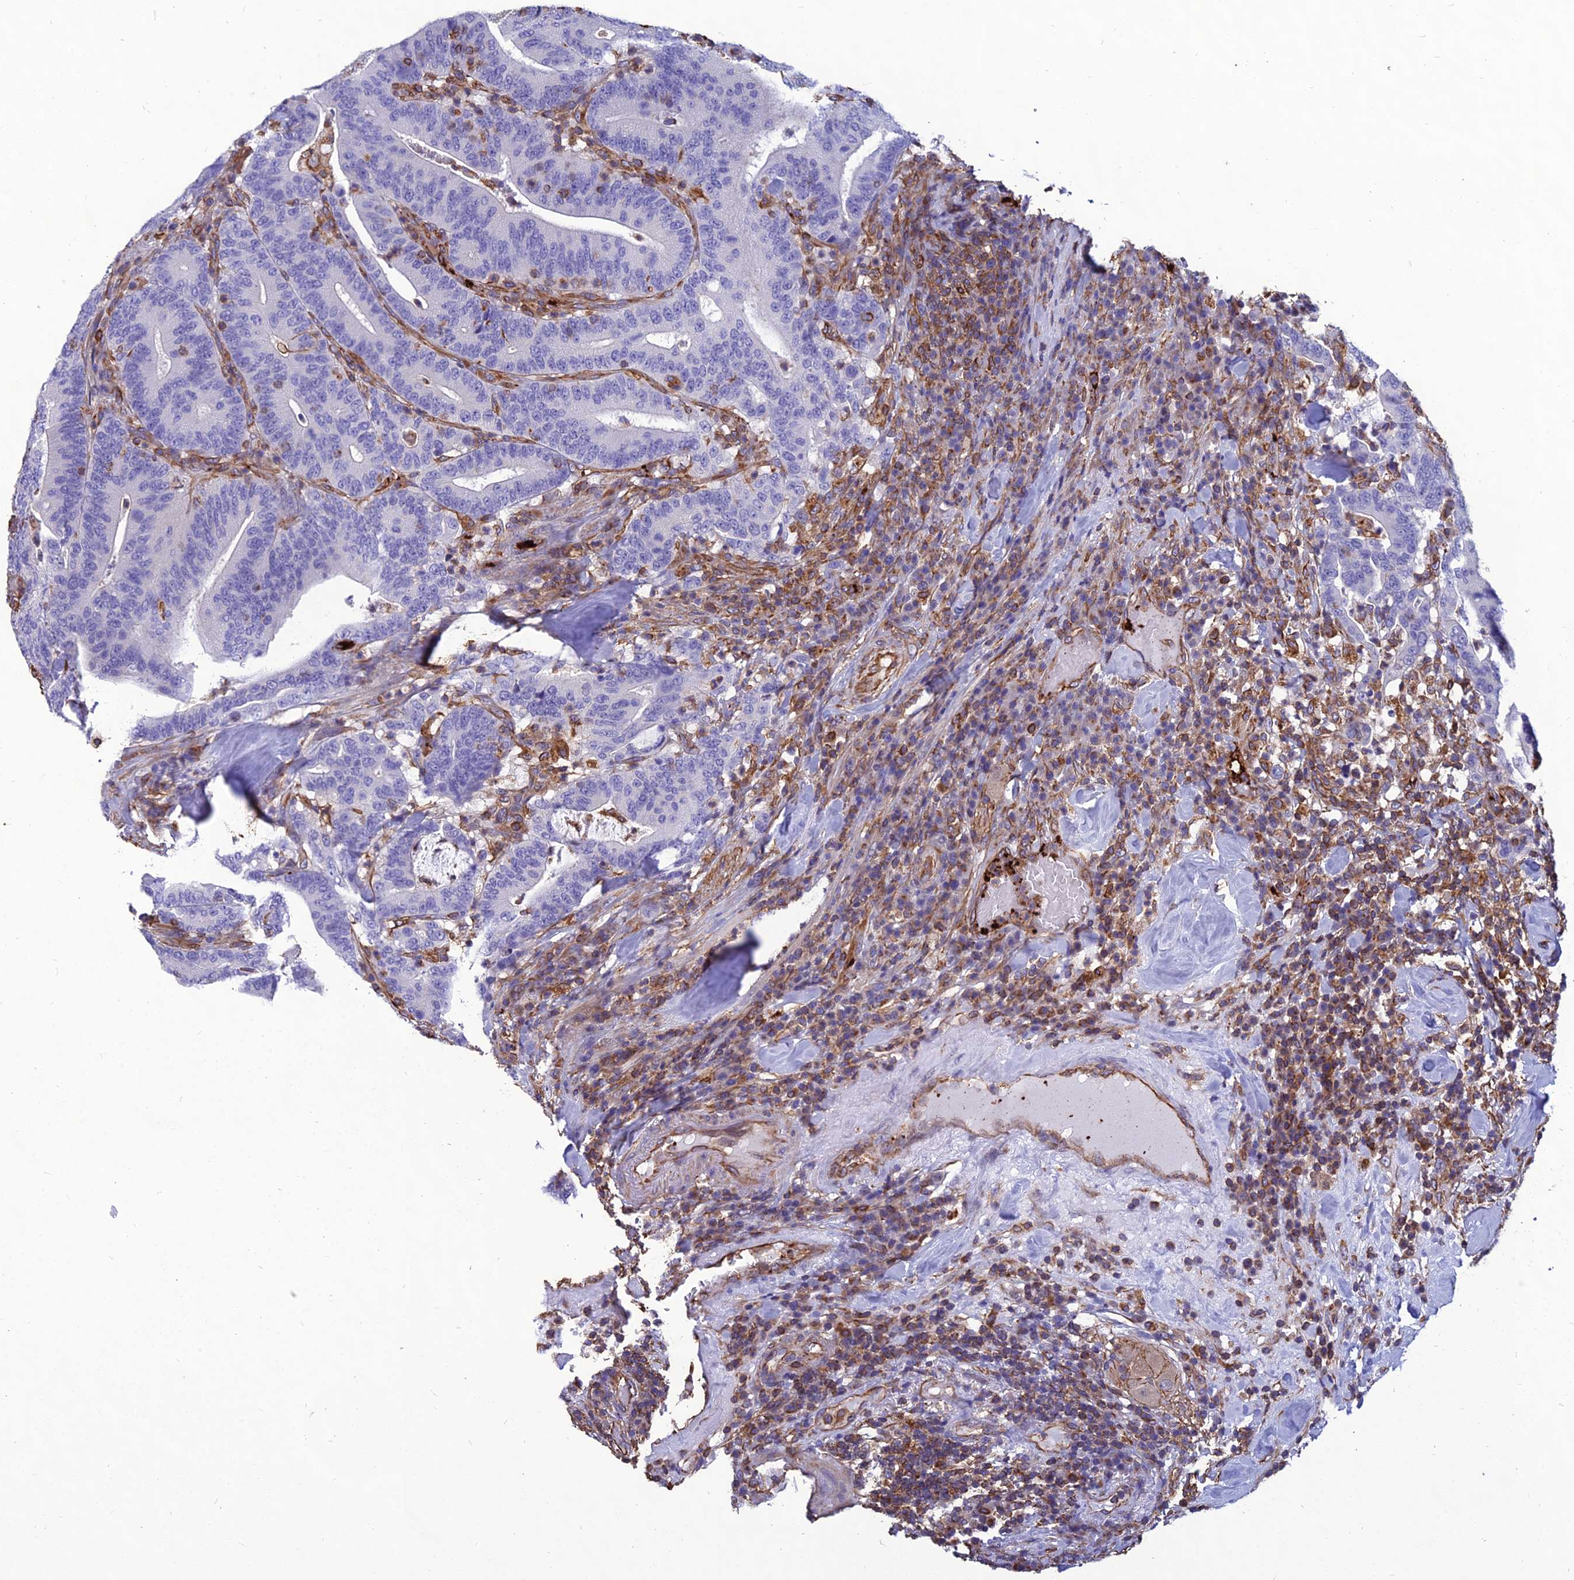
{"staining": {"intensity": "negative", "quantity": "none", "location": "none"}, "tissue": "colorectal cancer", "cell_type": "Tumor cells", "image_type": "cancer", "snomed": [{"axis": "morphology", "description": "Adenocarcinoma, NOS"}, {"axis": "topography", "description": "Colon"}], "caption": "A high-resolution micrograph shows IHC staining of adenocarcinoma (colorectal), which reveals no significant staining in tumor cells.", "gene": "PSMD11", "patient": {"sex": "female", "age": 66}}